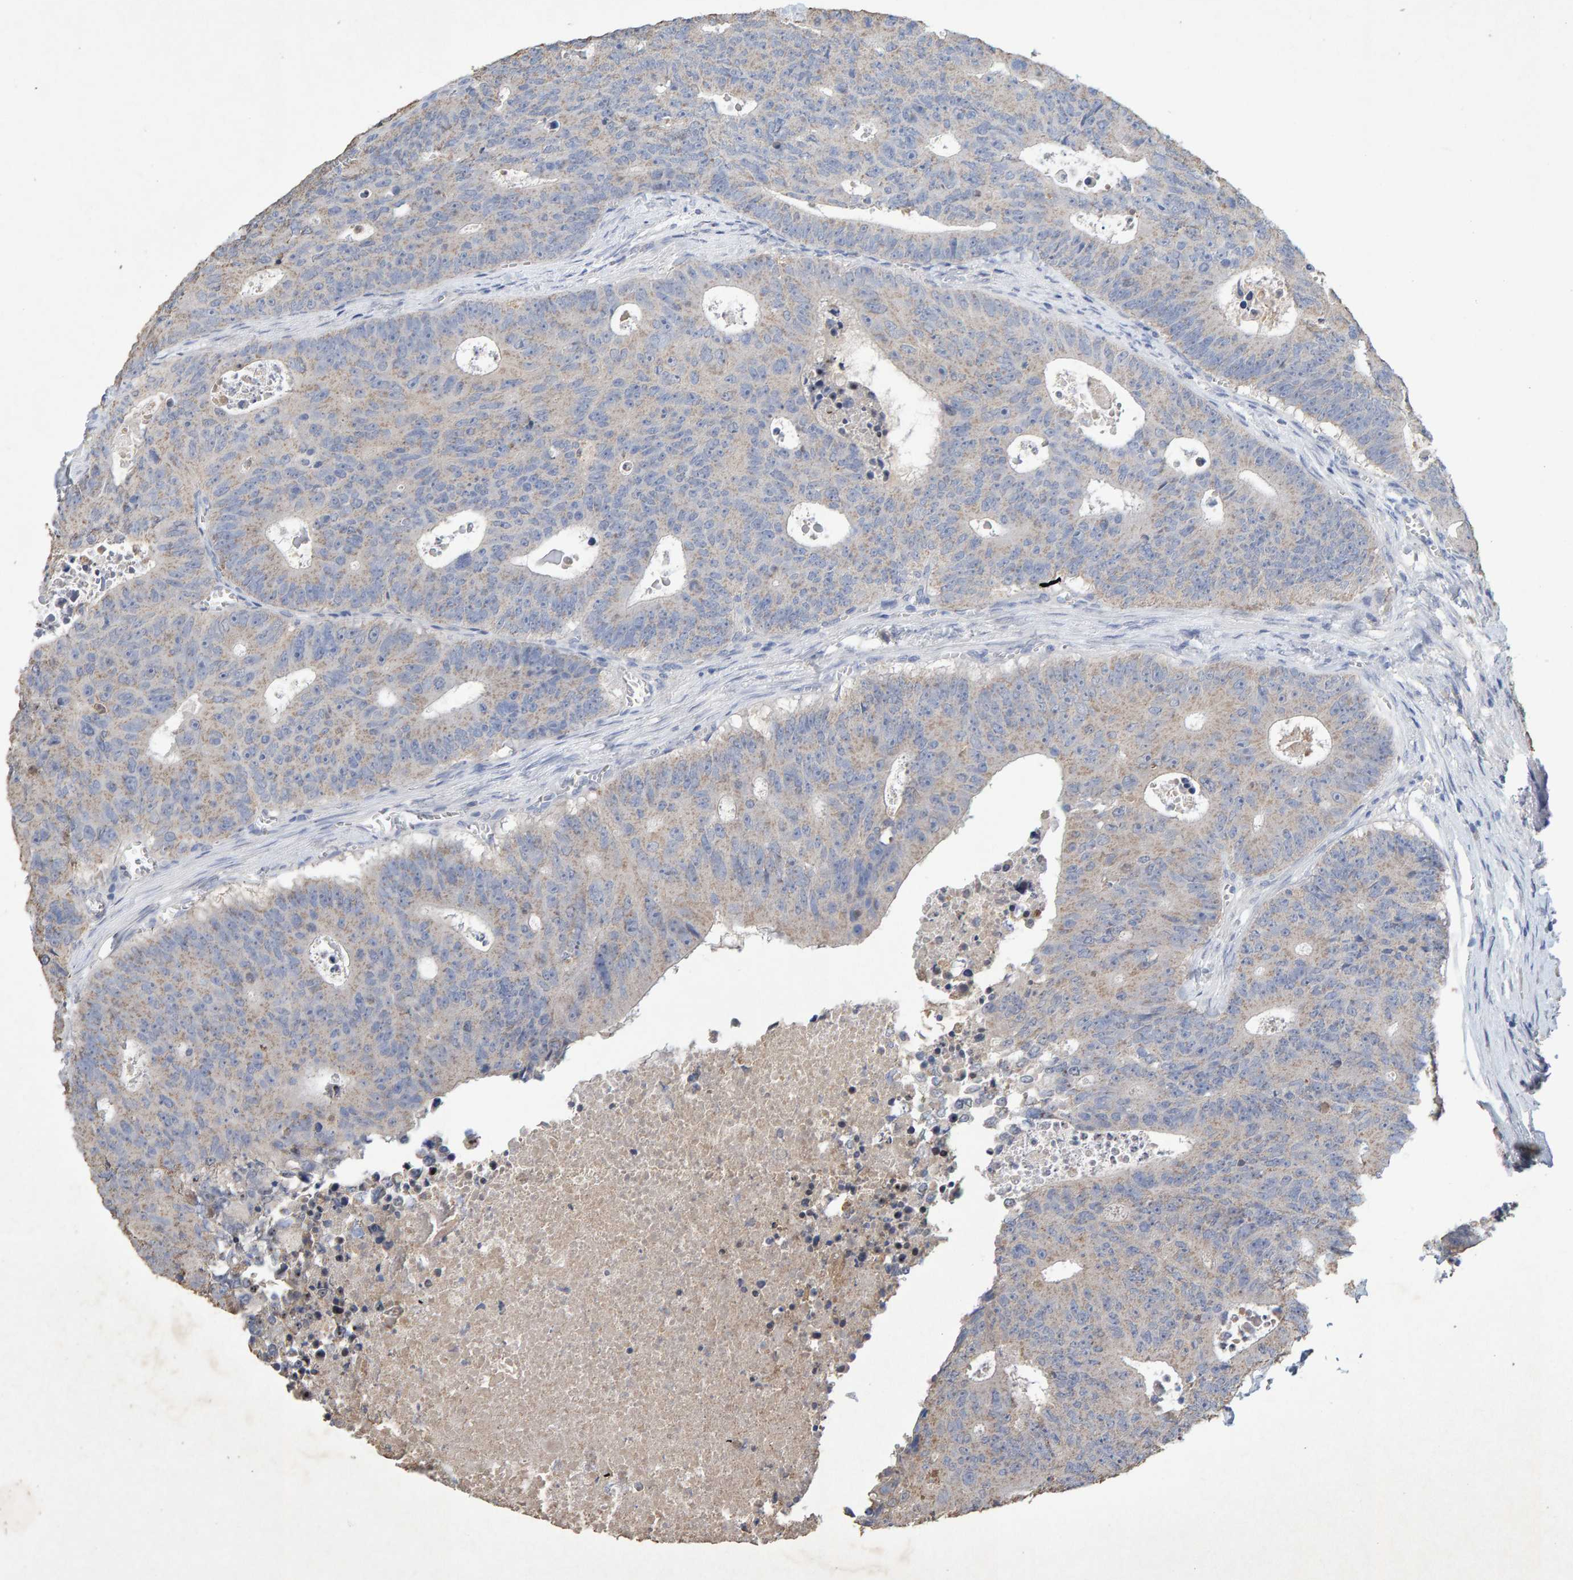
{"staining": {"intensity": "weak", "quantity": "25%-75%", "location": "cytoplasmic/membranous"}, "tissue": "colorectal cancer", "cell_type": "Tumor cells", "image_type": "cancer", "snomed": [{"axis": "morphology", "description": "Adenocarcinoma, NOS"}, {"axis": "topography", "description": "Colon"}], "caption": "The micrograph demonstrates staining of colorectal adenocarcinoma, revealing weak cytoplasmic/membranous protein staining (brown color) within tumor cells. Immunohistochemistry stains the protein of interest in brown and the nuclei are stained blue.", "gene": "CTH", "patient": {"sex": "male", "age": 87}}